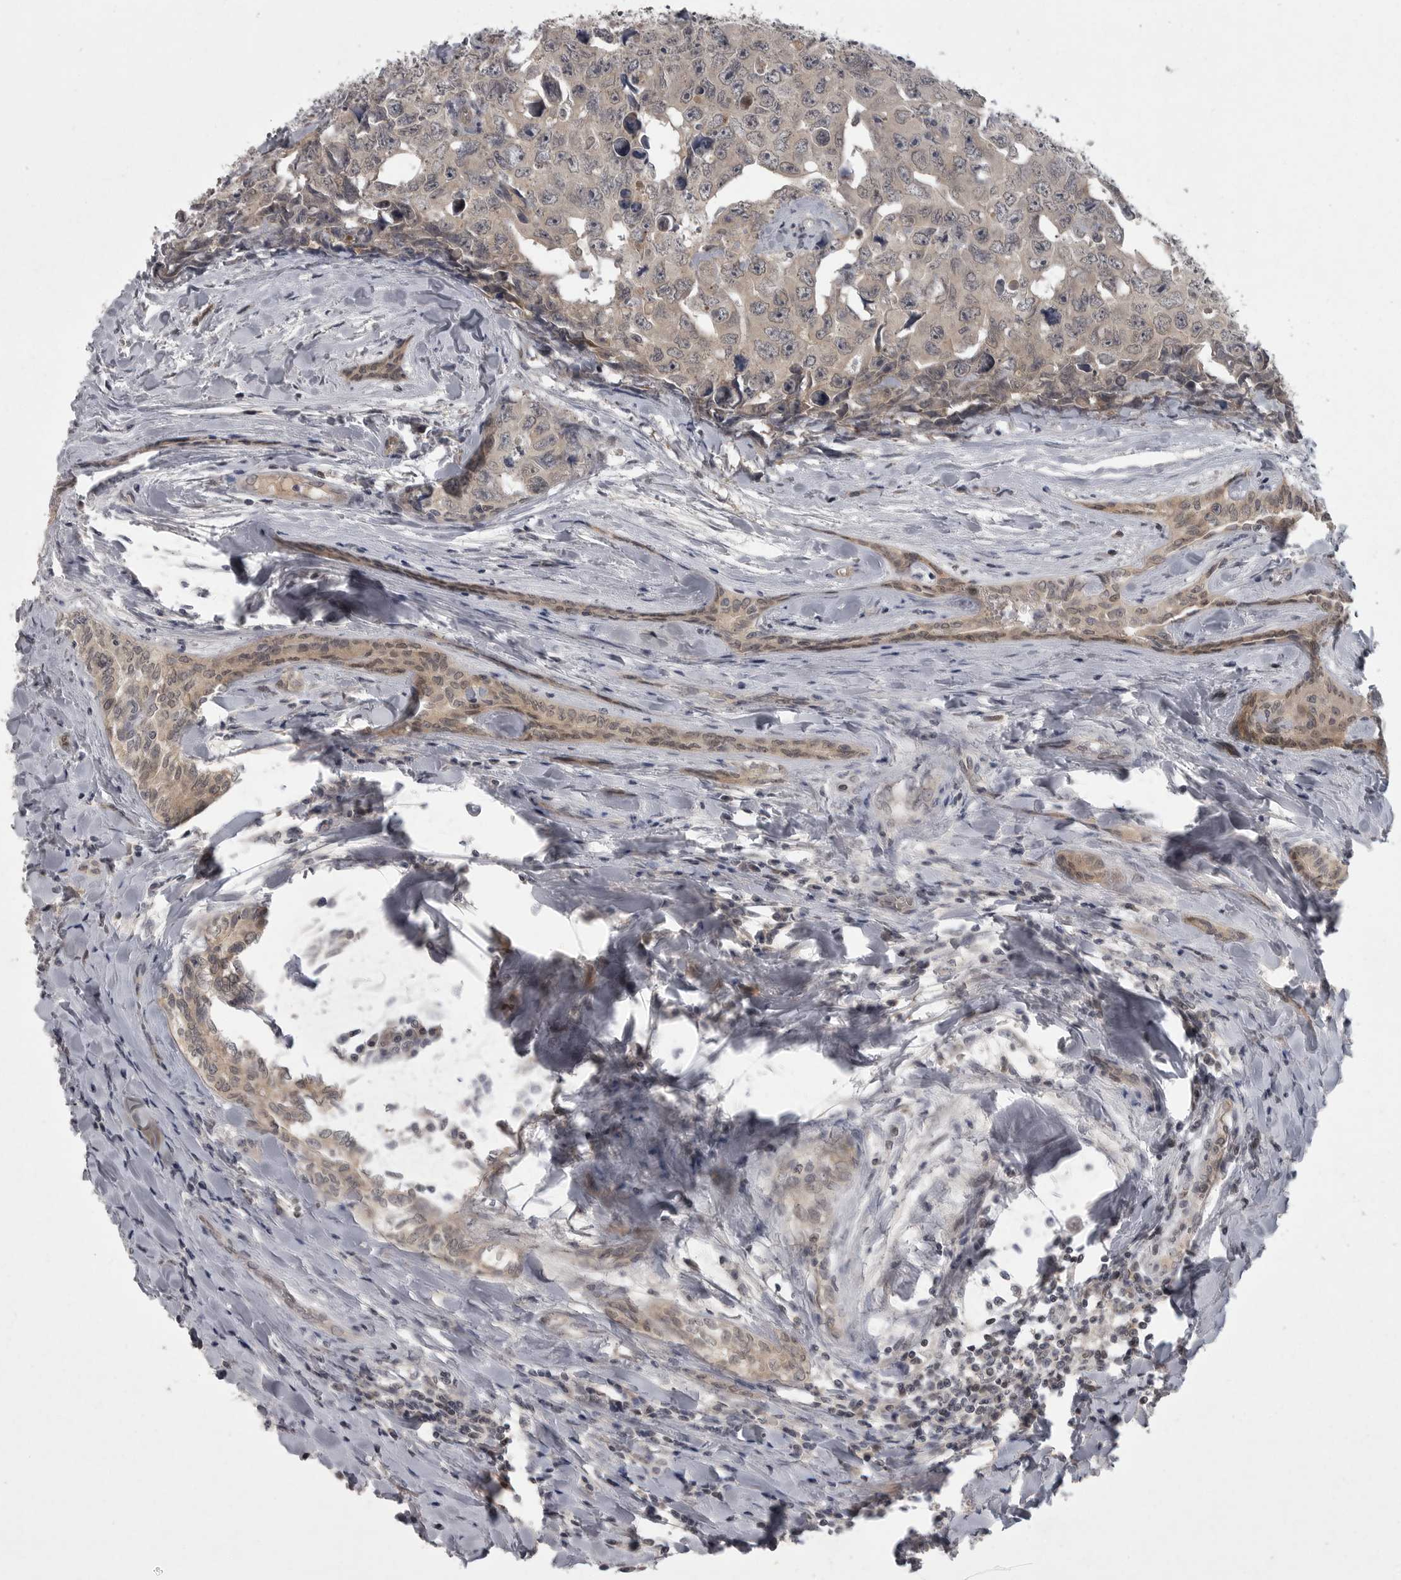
{"staining": {"intensity": "weak", "quantity": "<25%", "location": "cytoplasmic/membranous"}, "tissue": "testis cancer", "cell_type": "Tumor cells", "image_type": "cancer", "snomed": [{"axis": "morphology", "description": "Carcinoma, Embryonal, NOS"}, {"axis": "topography", "description": "Testis"}], "caption": "Immunohistochemical staining of human embryonal carcinoma (testis) displays no significant staining in tumor cells.", "gene": "PHF13", "patient": {"sex": "male", "age": 28}}